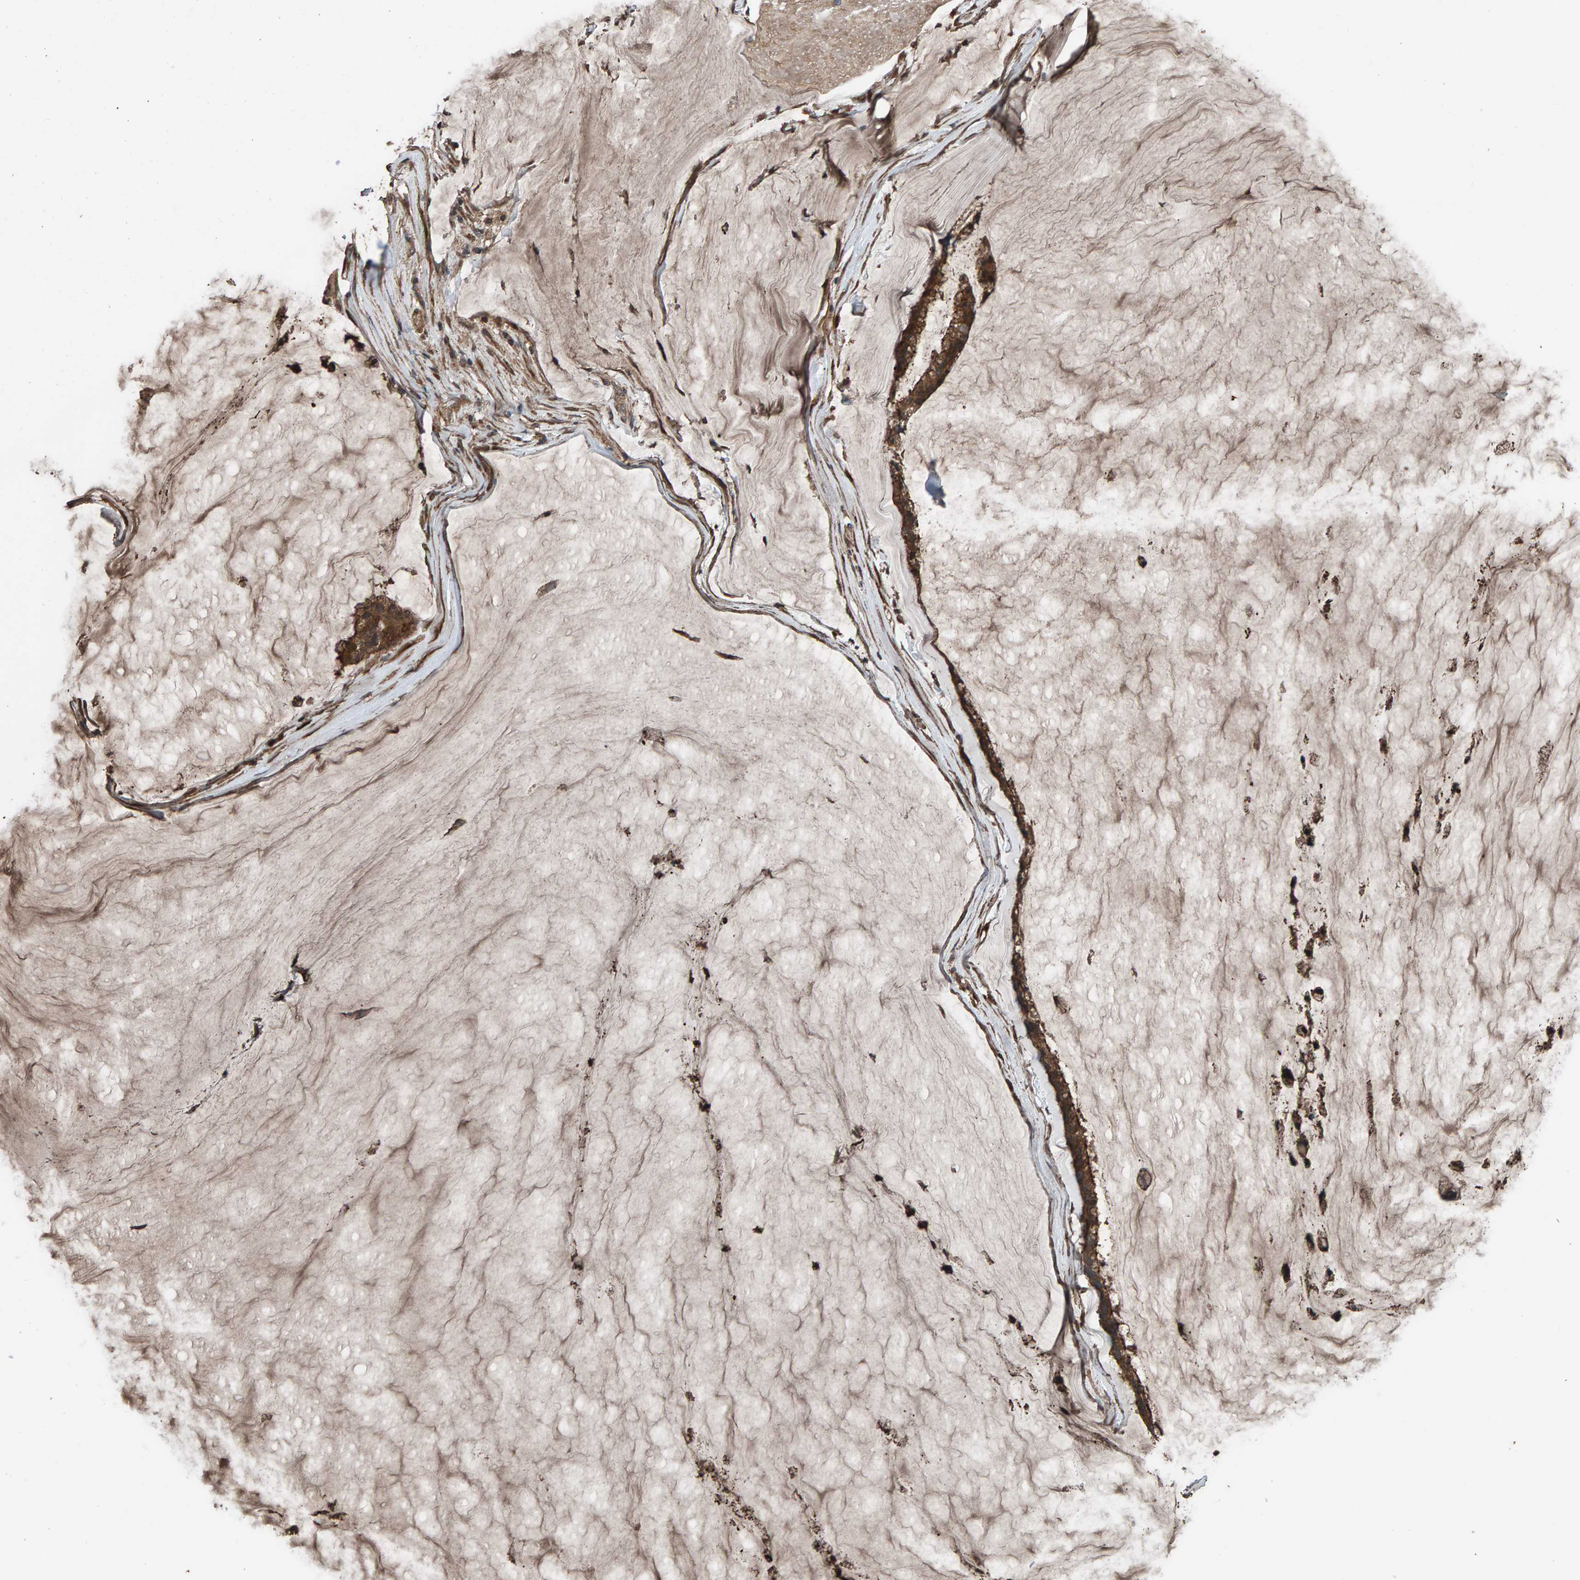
{"staining": {"intensity": "strong", "quantity": ">75%", "location": "cytoplasmic/membranous"}, "tissue": "ovarian cancer", "cell_type": "Tumor cells", "image_type": "cancer", "snomed": [{"axis": "morphology", "description": "Cystadenocarcinoma, mucinous, NOS"}, {"axis": "topography", "description": "Ovary"}], "caption": "Immunohistochemistry (DAB (3,3'-diaminobenzidine)) staining of ovarian mucinous cystadenocarcinoma reveals strong cytoplasmic/membranous protein staining in about >75% of tumor cells.", "gene": "DUS1L", "patient": {"sex": "female", "age": 39}}